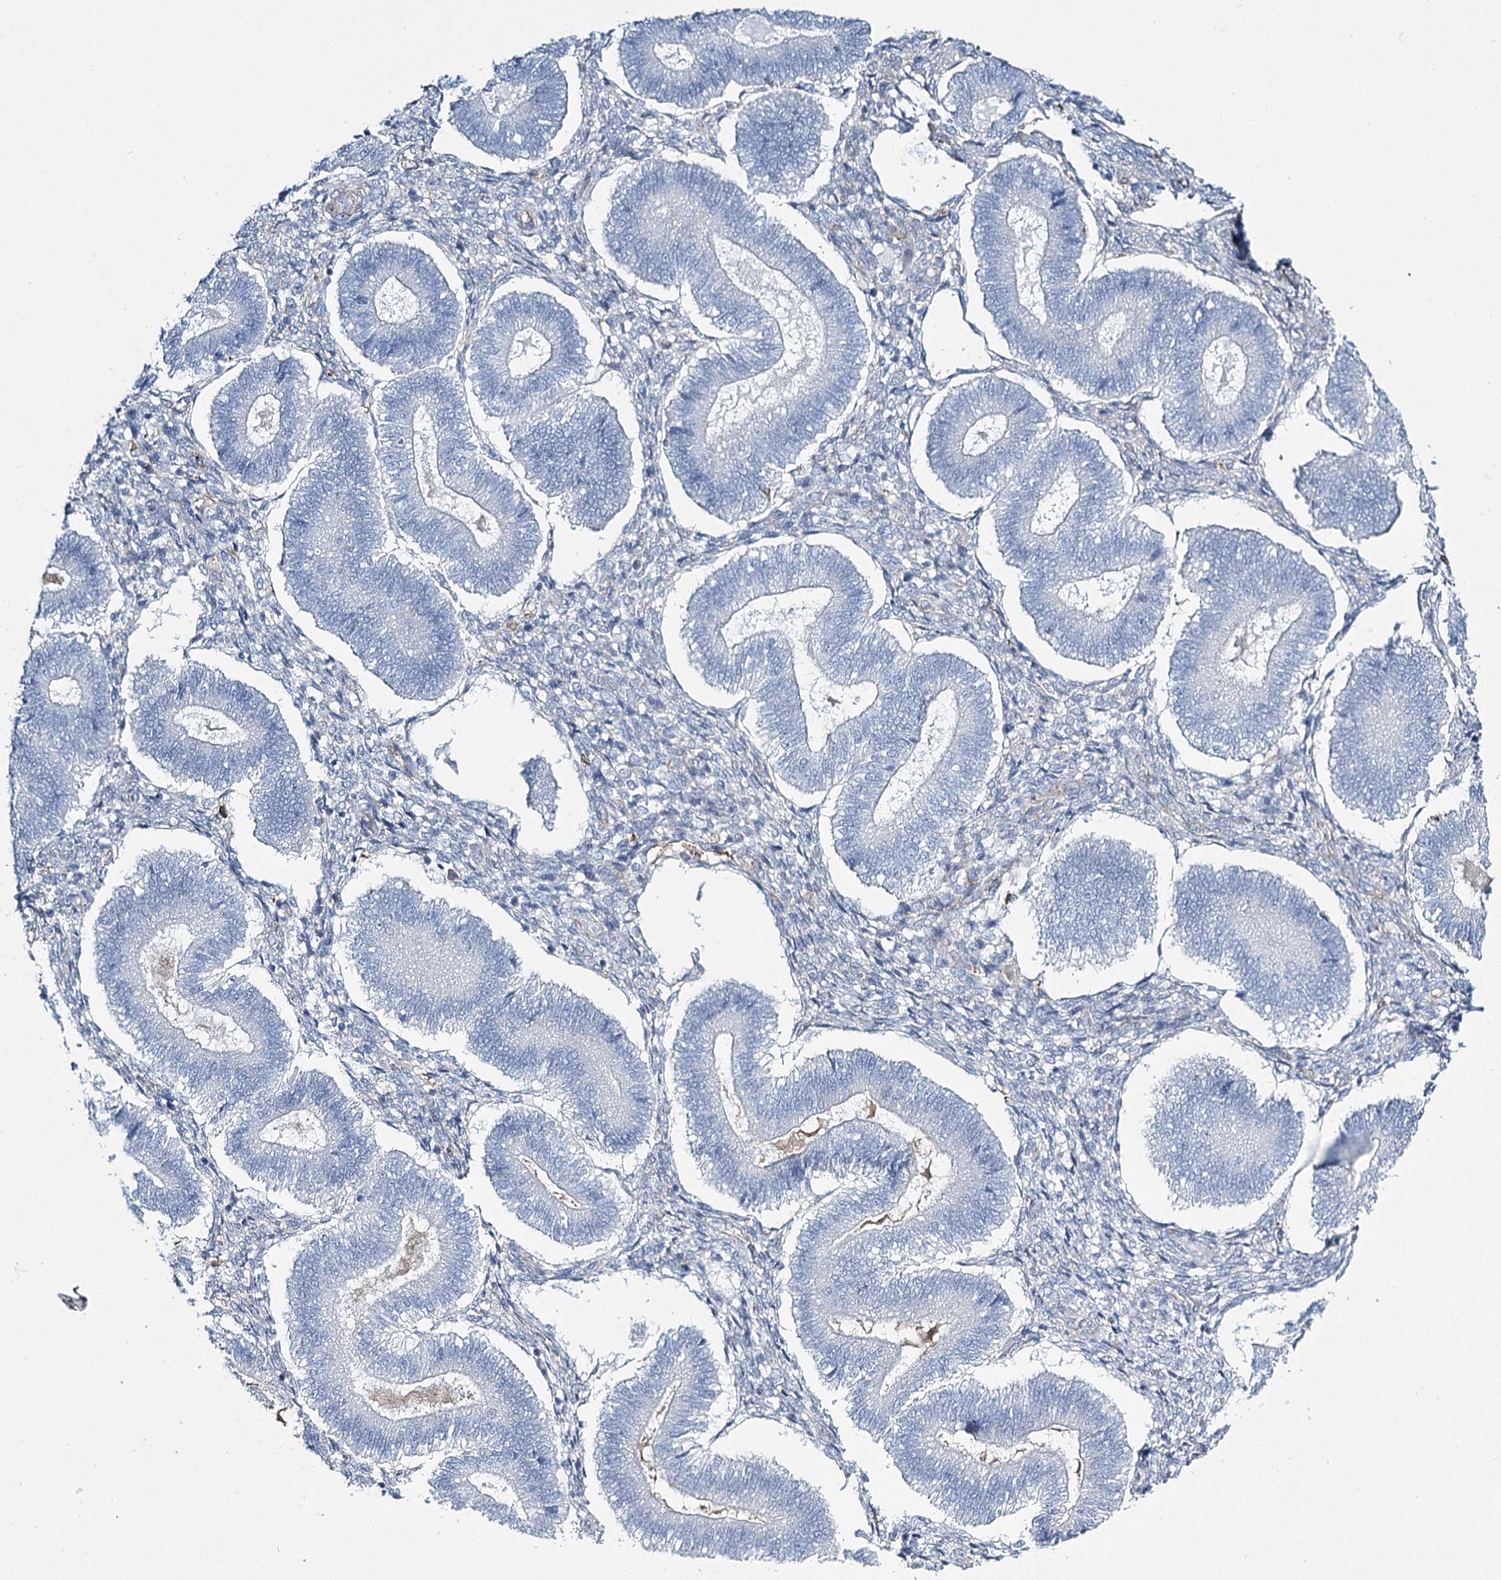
{"staining": {"intensity": "negative", "quantity": "none", "location": "none"}, "tissue": "endometrium", "cell_type": "Cells in endometrial stroma", "image_type": "normal", "snomed": [{"axis": "morphology", "description": "Normal tissue, NOS"}, {"axis": "topography", "description": "Endometrium"}], "caption": "Micrograph shows no significant protein staining in cells in endometrial stroma of normal endometrium.", "gene": "CCDC88A", "patient": {"sex": "female", "age": 25}}